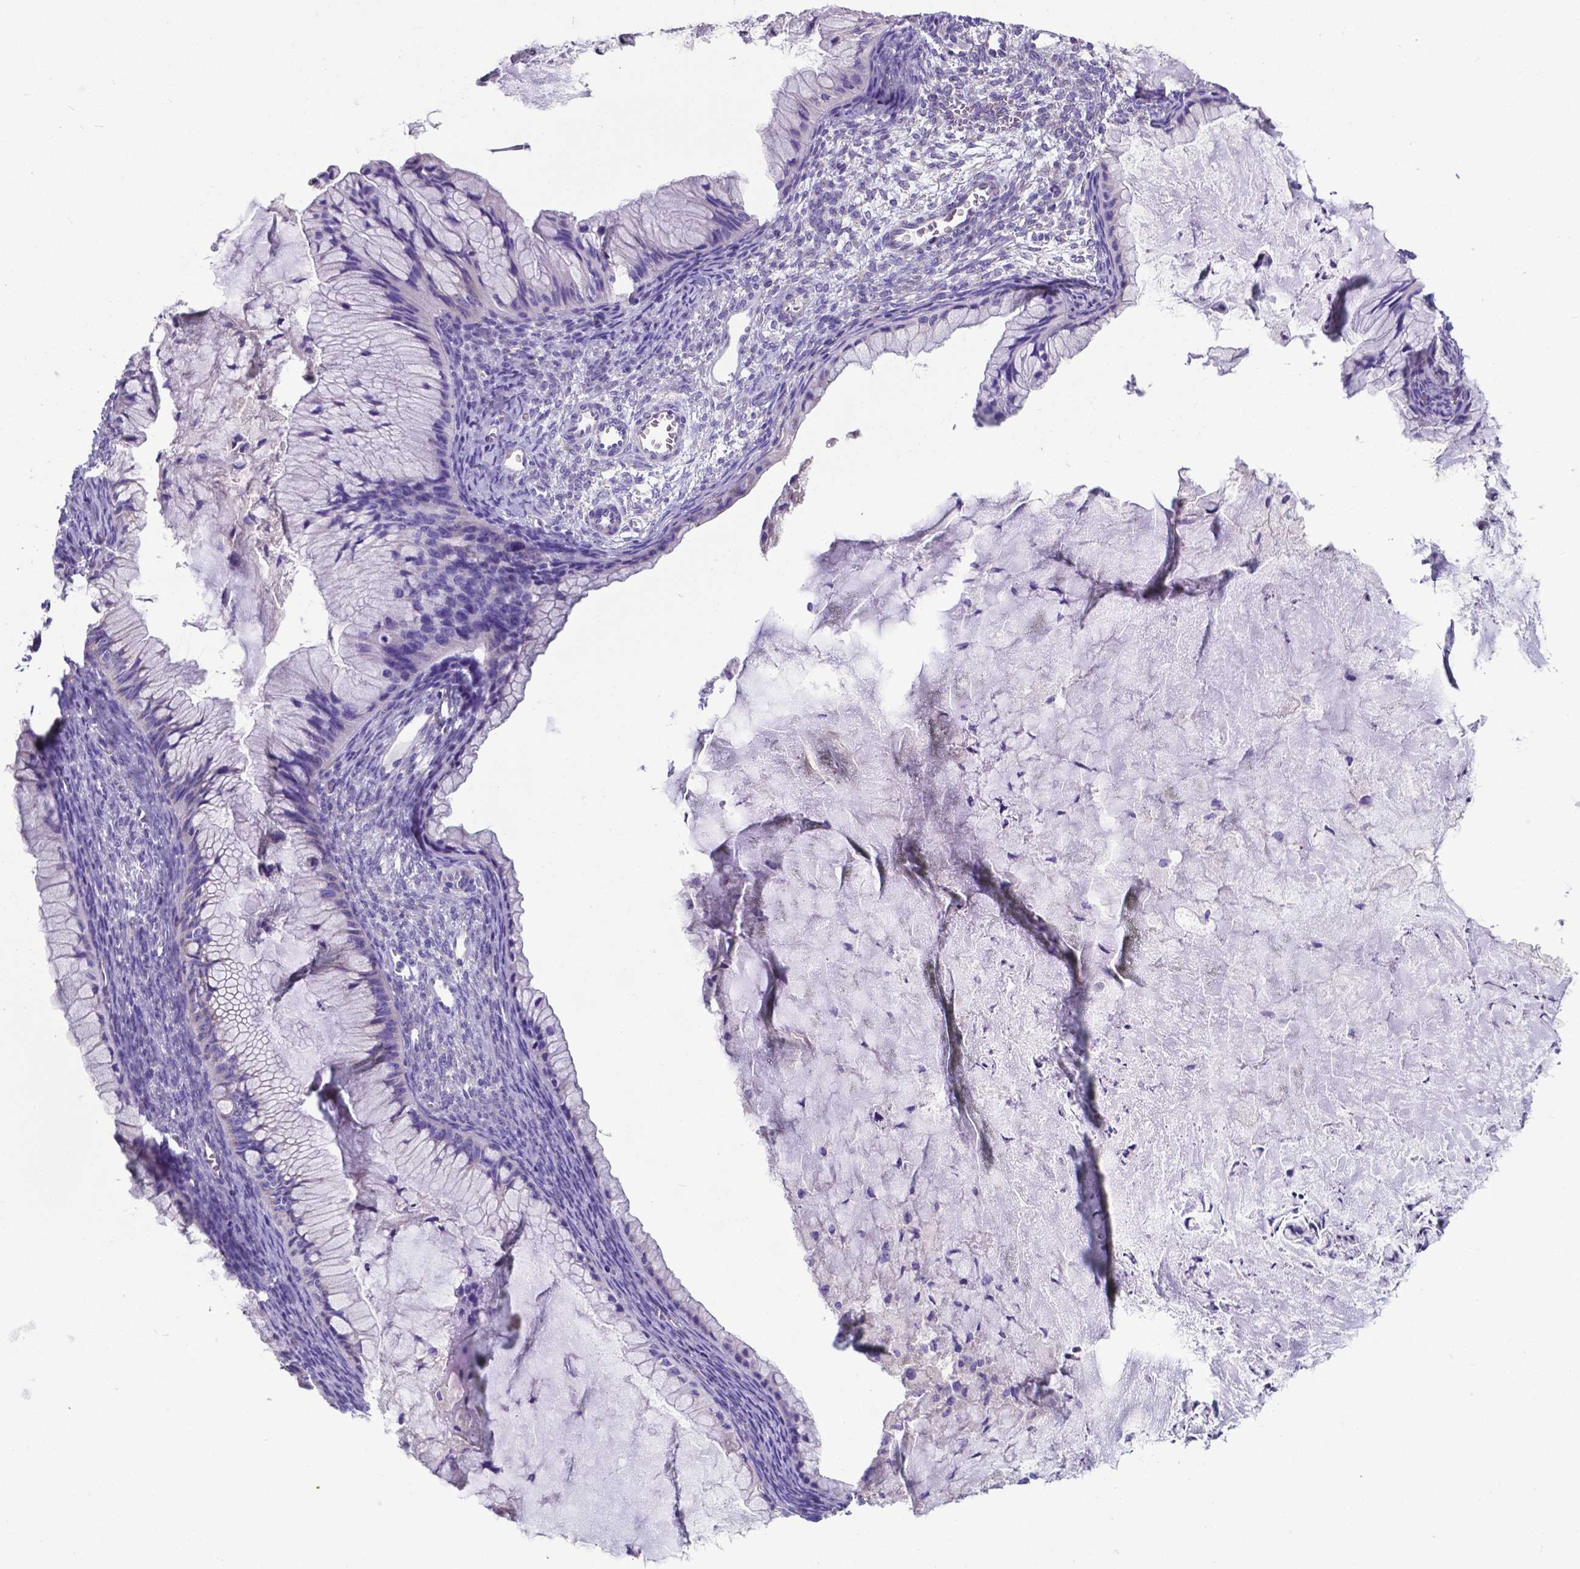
{"staining": {"intensity": "negative", "quantity": "none", "location": "none"}, "tissue": "ovarian cancer", "cell_type": "Tumor cells", "image_type": "cancer", "snomed": [{"axis": "morphology", "description": "Cystadenocarcinoma, mucinous, NOS"}, {"axis": "topography", "description": "Ovary"}], "caption": "Mucinous cystadenocarcinoma (ovarian) was stained to show a protein in brown. There is no significant expression in tumor cells.", "gene": "RPL6", "patient": {"sex": "female", "age": 72}}